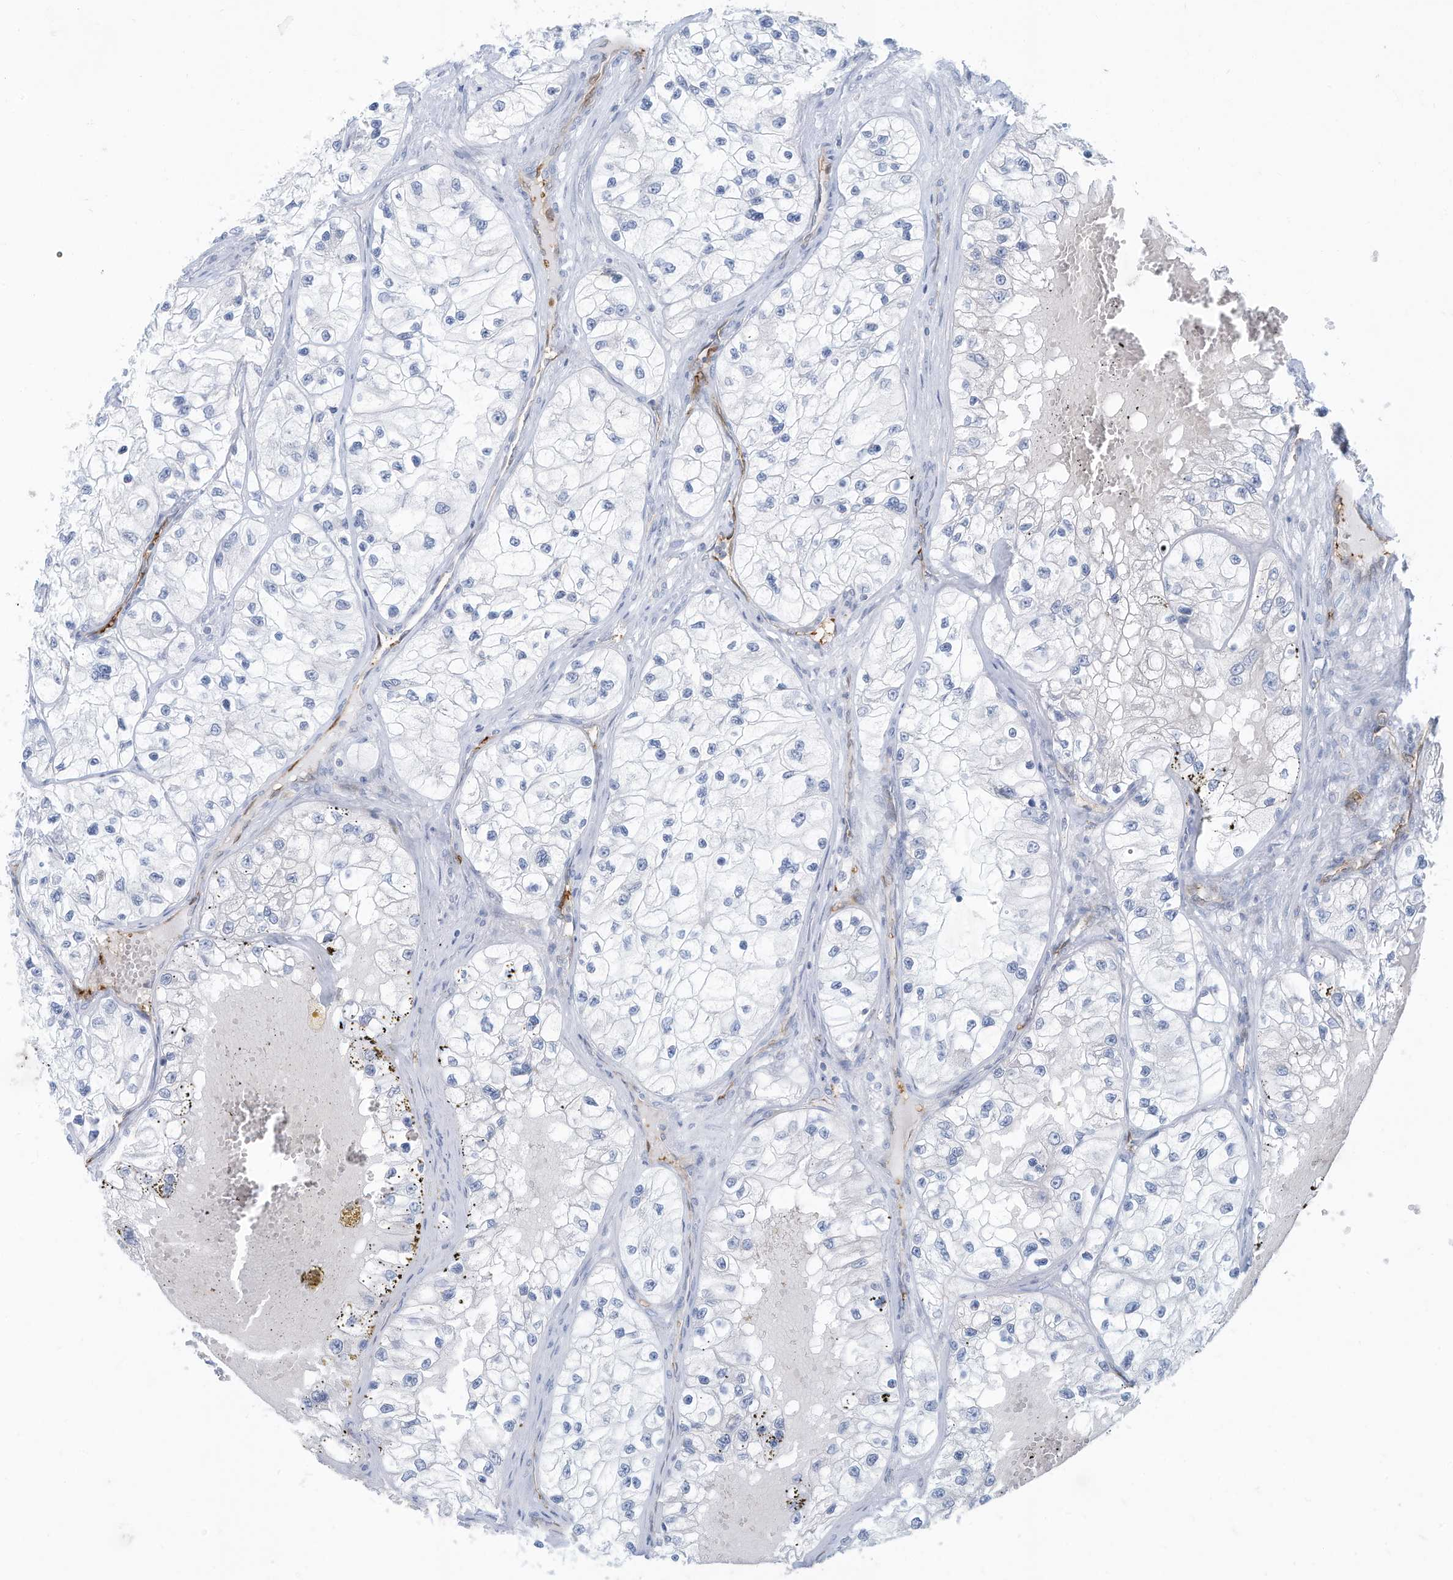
{"staining": {"intensity": "negative", "quantity": "none", "location": "none"}, "tissue": "renal cancer", "cell_type": "Tumor cells", "image_type": "cancer", "snomed": [{"axis": "morphology", "description": "Adenocarcinoma, NOS"}, {"axis": "topography", "description": "Kidney"}], "caption": "High magnification brightfield microscopy of renal cancer (adenocarcinoma) stained with DAB (3,3'-diaminobenzidine) (brown) and counterstained with hematoxylin (blue): tumor cells show no significant staining. Nuclei are stained in blue.", "gene": "ERI2", "patient": {"sex": "female", "age": 57}}